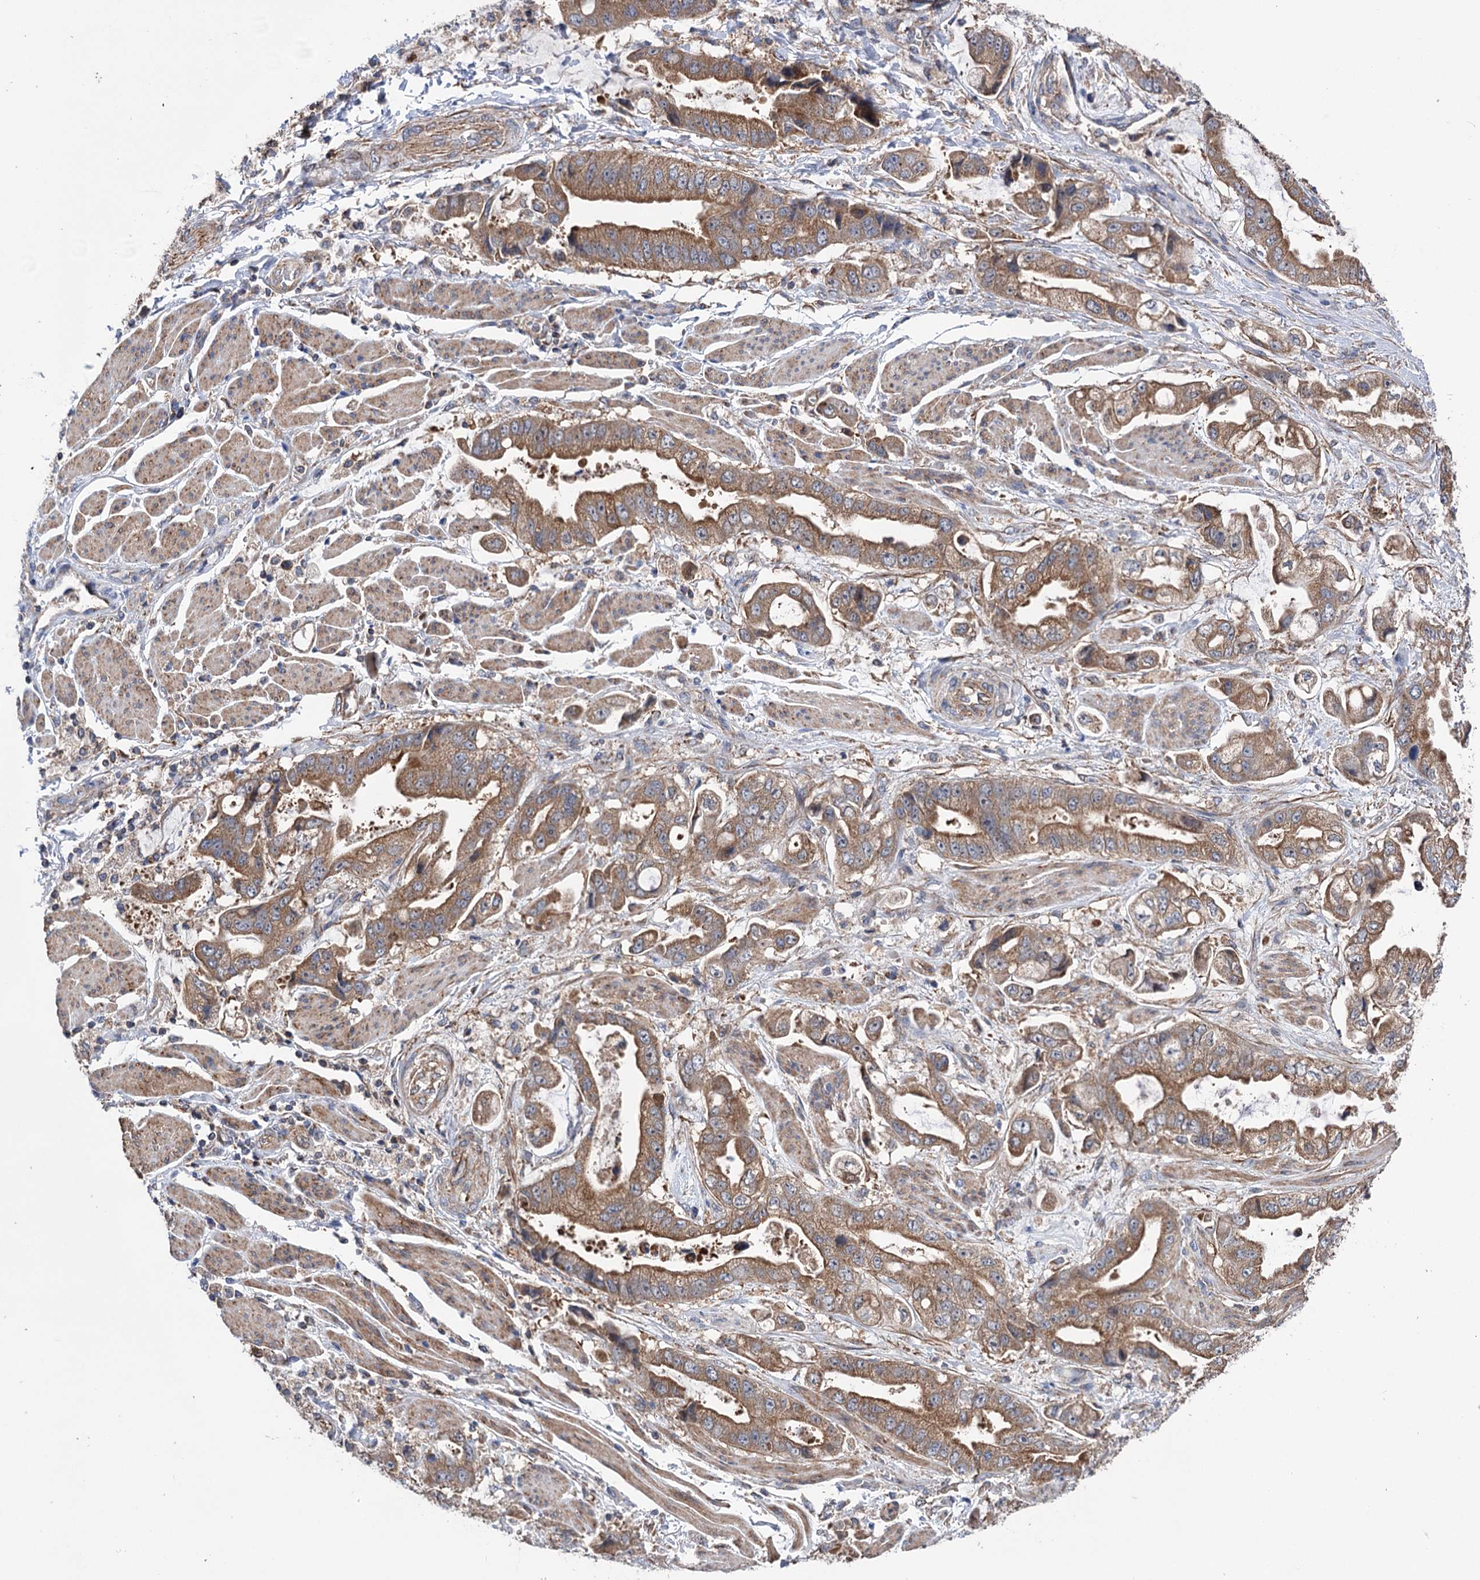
{"staining": {"intensity": "moderate", "quantity": ">75%", "location": "cytoplasmic/membranous"}, "tissue": "stomach cancer", "cell_type": "Tumor cells", "image_type": "cancer", "snomed": [{"axis": "morphology", "description": "Adenocarcinoma, NOS"}, {"axis": "topography", "description": "Stomach"}], "caption": "IHC of stomach cancer exhibits medium levels of moderate cytoplasmic/membranous staining in approximately >75% of tumor cells.", "gene": "SUCLA2", "patient": {"sex": "male", "age": 62}}